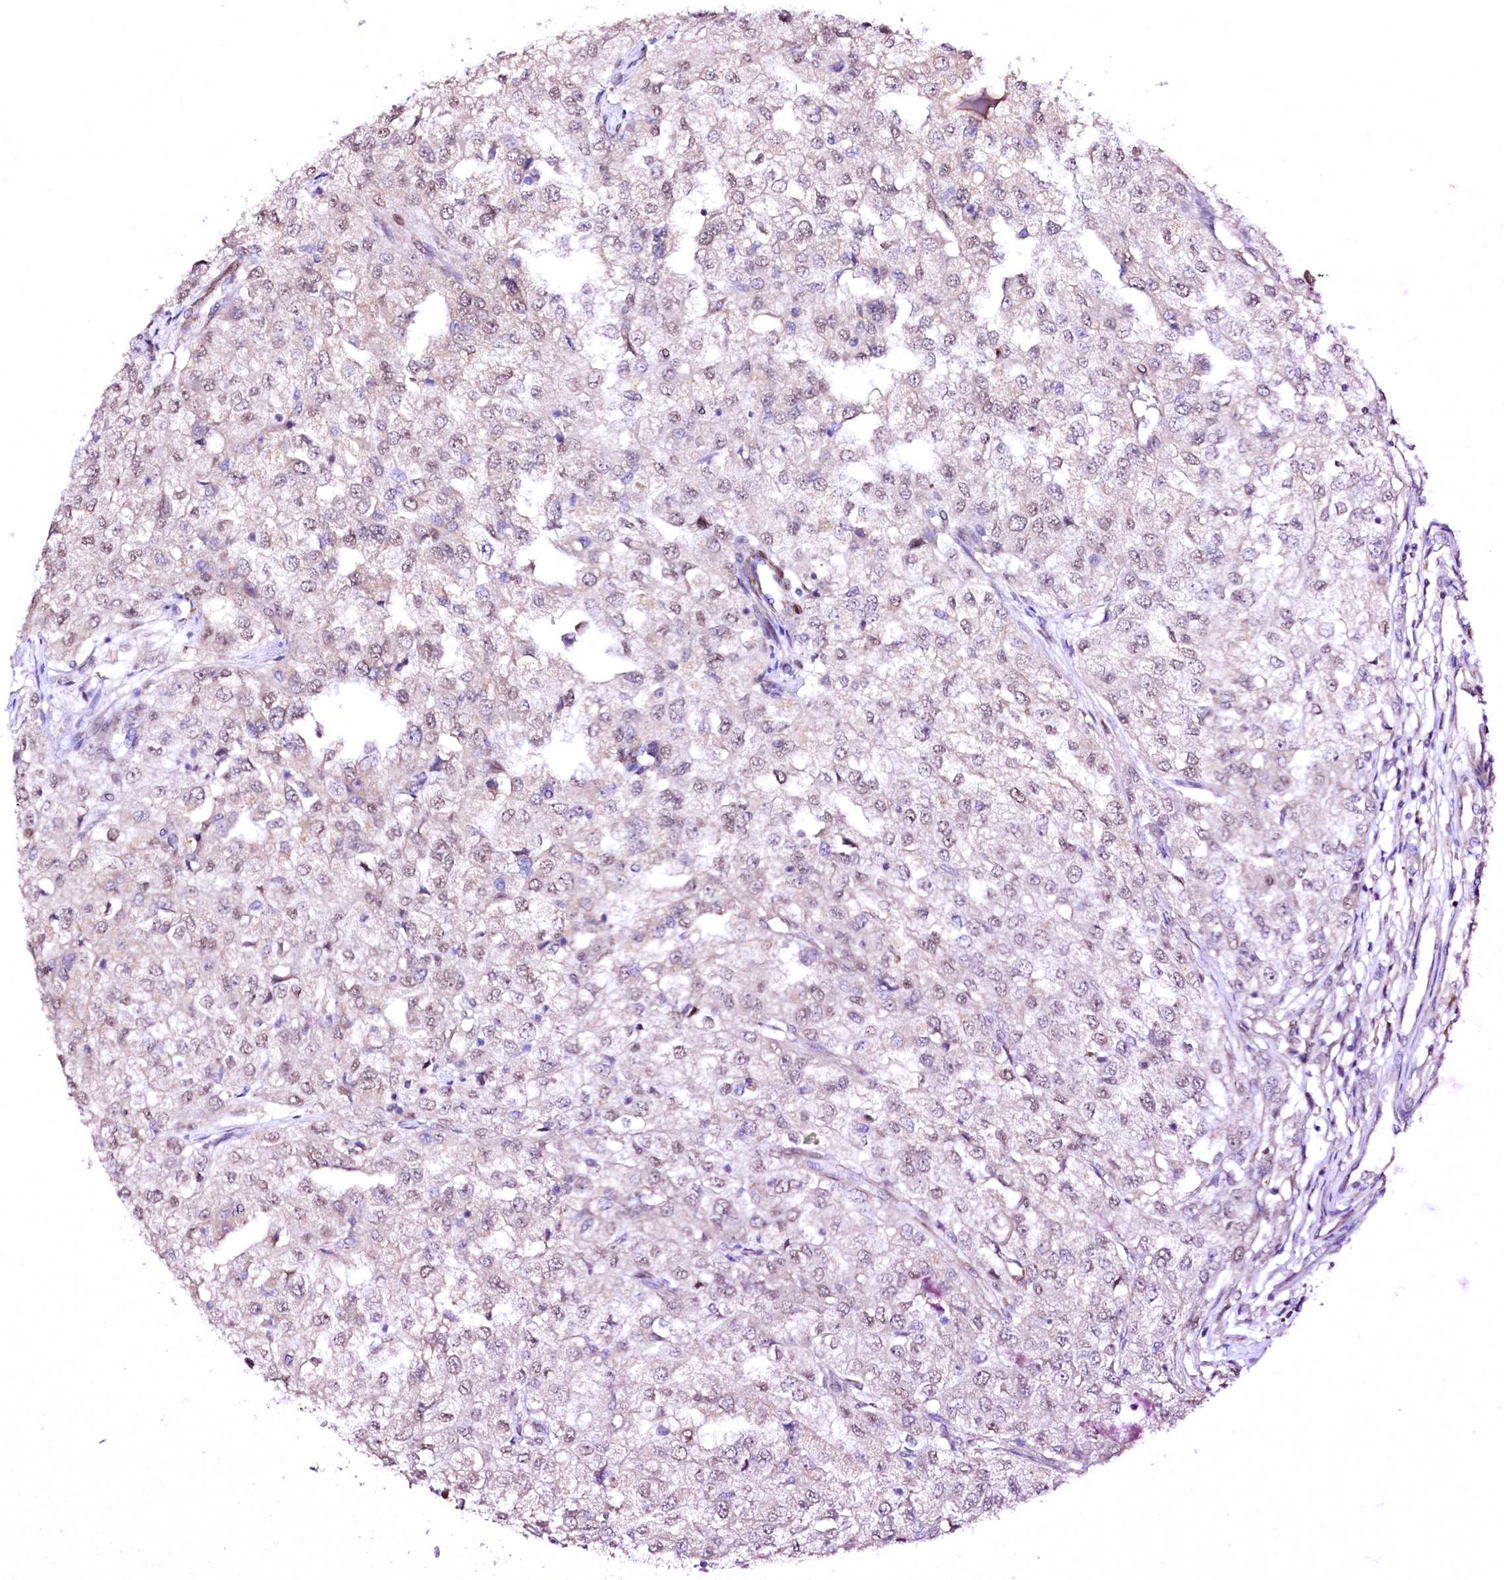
{"staining": {"intensity": "weak", "quantity": "25%-75%", "location": "nuclear"}, "tissue": "renal cancer", "cell_type": "Tumor cells", "image_type": "cancer", "snomed": [{"axis": "morphology", "description": "Adenocarcinoma, NOS"}, {"axis": "topography", "description": "Kidney"}], "caption": "Immunohistochemical staining of human renal cancer (adenocarcinoma) exhibits low levels of weak nuclear staining in about 25%-75% of tumor cells.", "gene": "GPR176", "patient": {"sex": "female", "age": 54}}